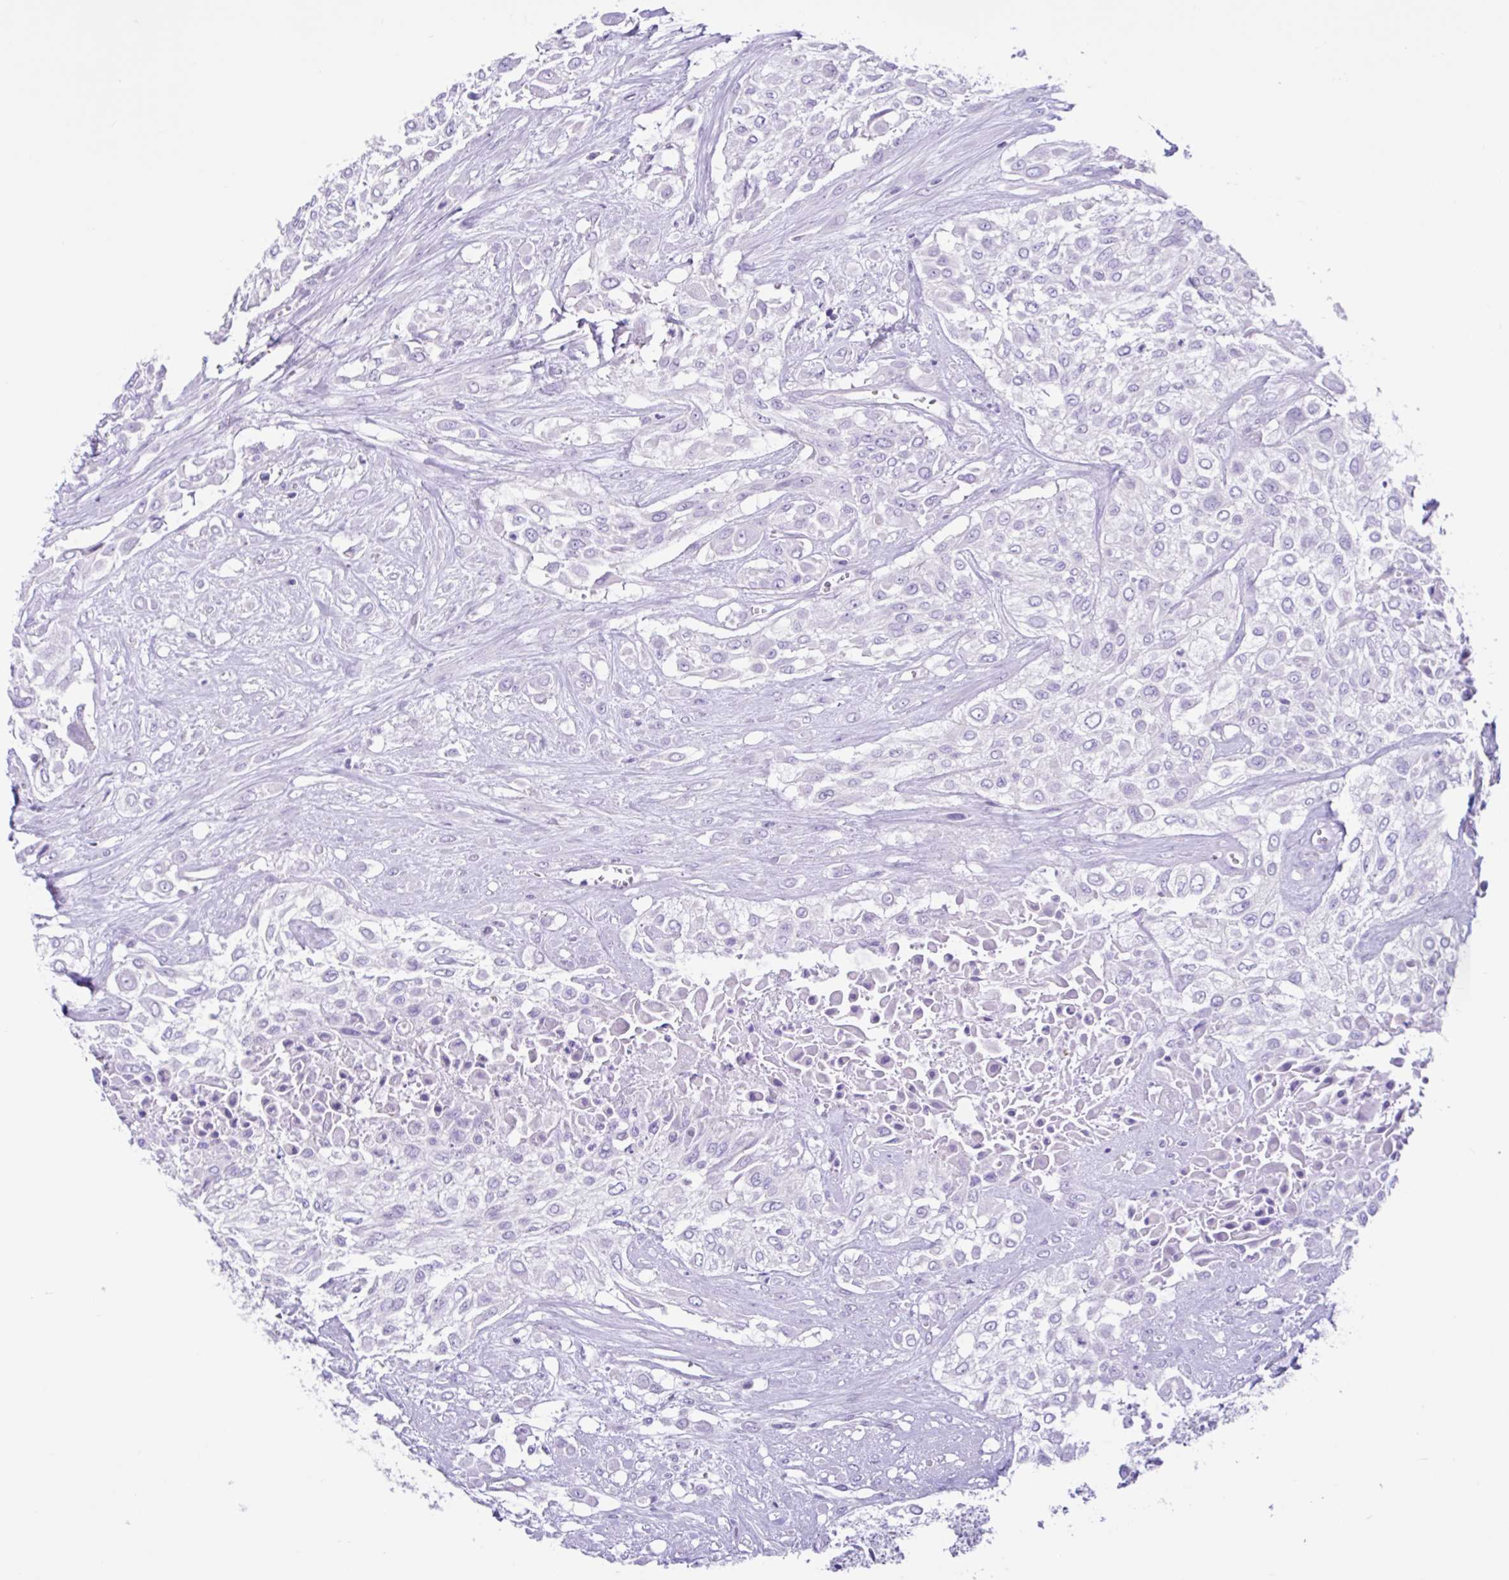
{"staining": {"intensity": "negative", "quantity": "none", "location": "none"}, "tissue": "urothelial cancer", "cell_type": "Tumor cells", "image_type": "cancer", "snomed": [{"axis": "morphology", "description": "Urothelial carcinoma, High grade"}, {"axis": "topography", "description": "Urinary bladder"}], "caption": "Photomicrograph shows no significant protein positivity in tumor cells of urothelial cancer.", "gene": "CYP19A1", "patient": {"sex": "male", "age": 57}}